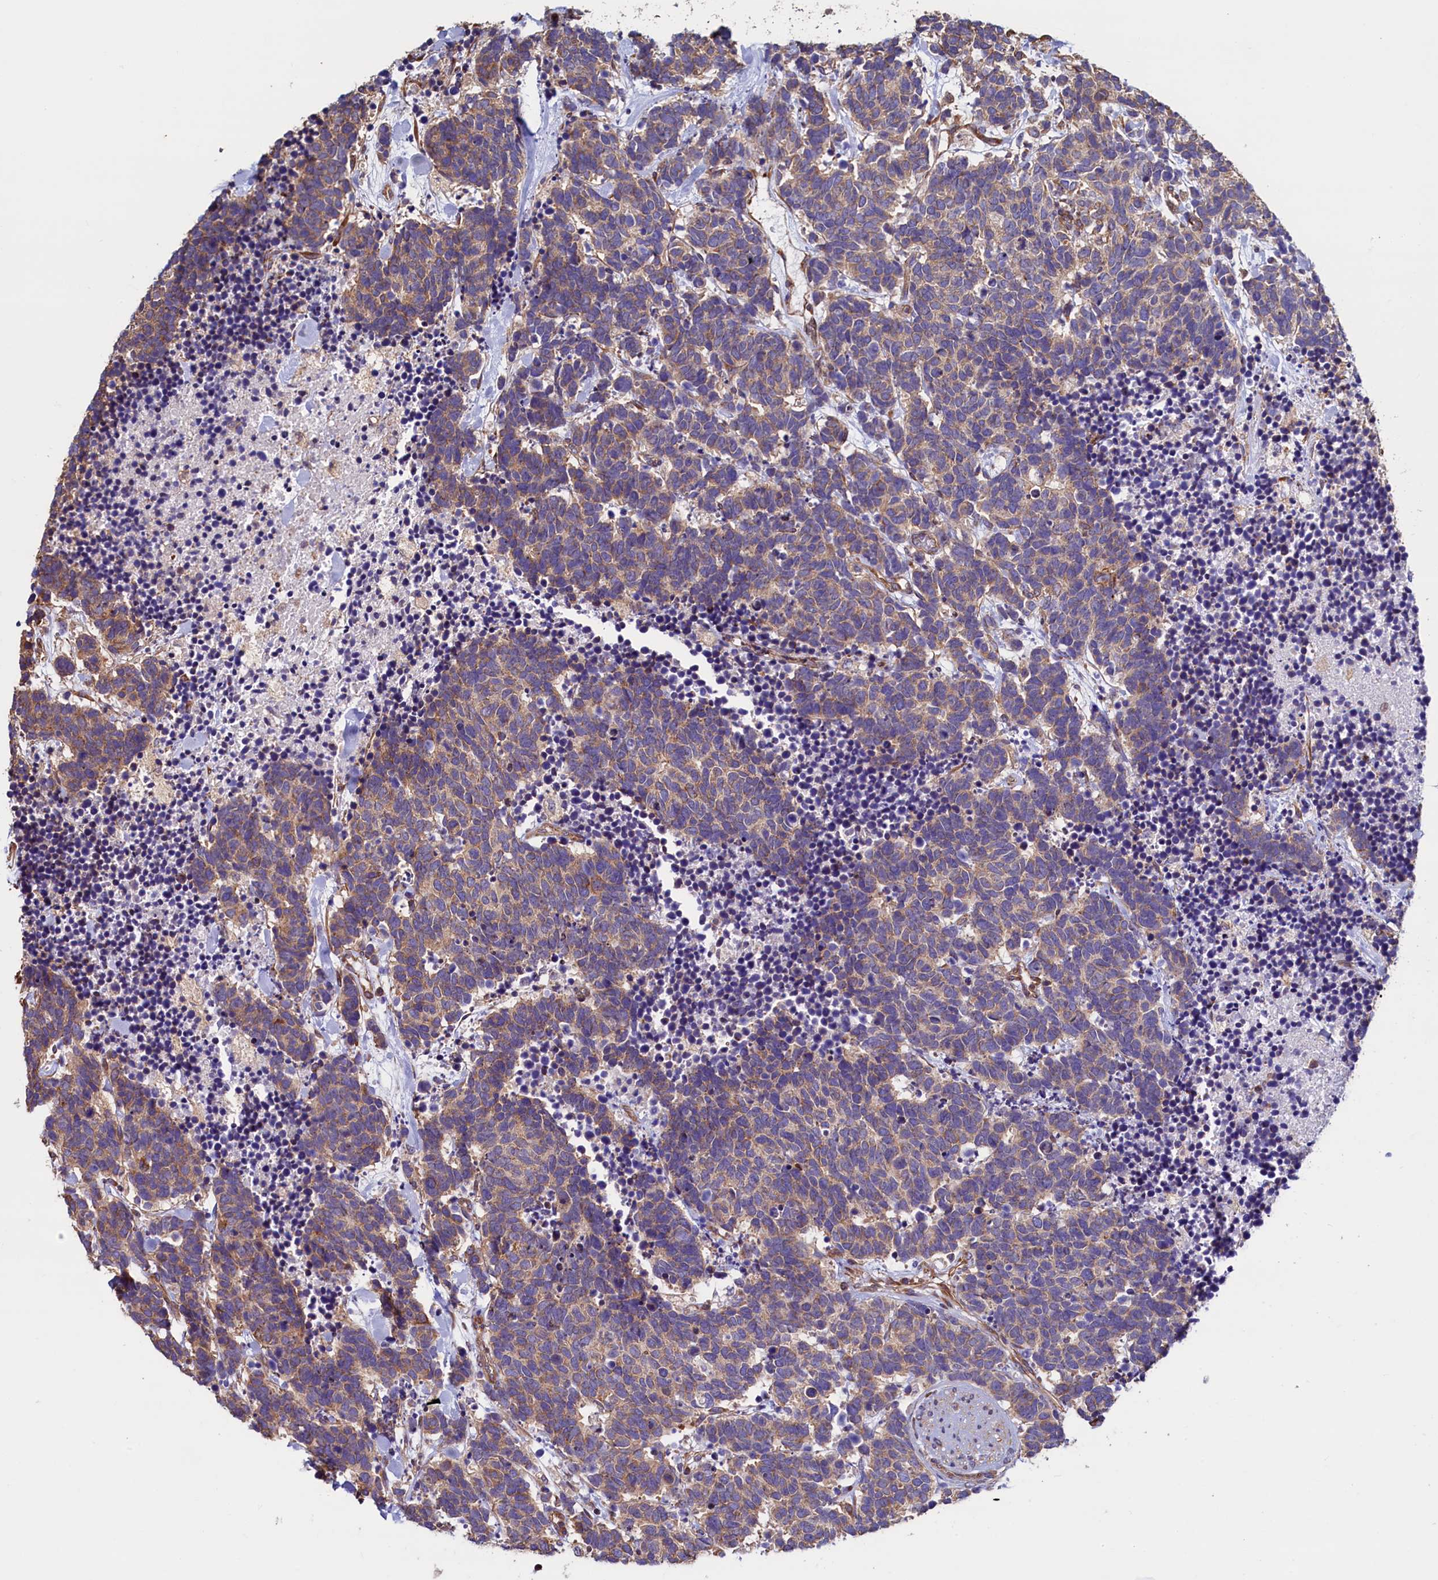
{"staining": {"intensity": "weak", "quantity": "25%-75%", "location": "cytoplasmic/membranous"}, "tissue": "carcinoid", "cell_type": "Tumor cells", "image_type": "cancer", "snomed": [{"axis": "morphology", "description": "Carcinoma, NOS"}, {"axis": "morphology", "description": "Carcinoid, malignant, NOS"}, {"axis": "topography", "description": "Prostate"}], "caption": "An image of human carcinoid stained for a protein shows weak cytoplasmic/membranous brown staining in tumor cells. Nuclei are stained in blue.", "gene": "ATXN2L", "patient": {"sex": "male", "age": 57}}